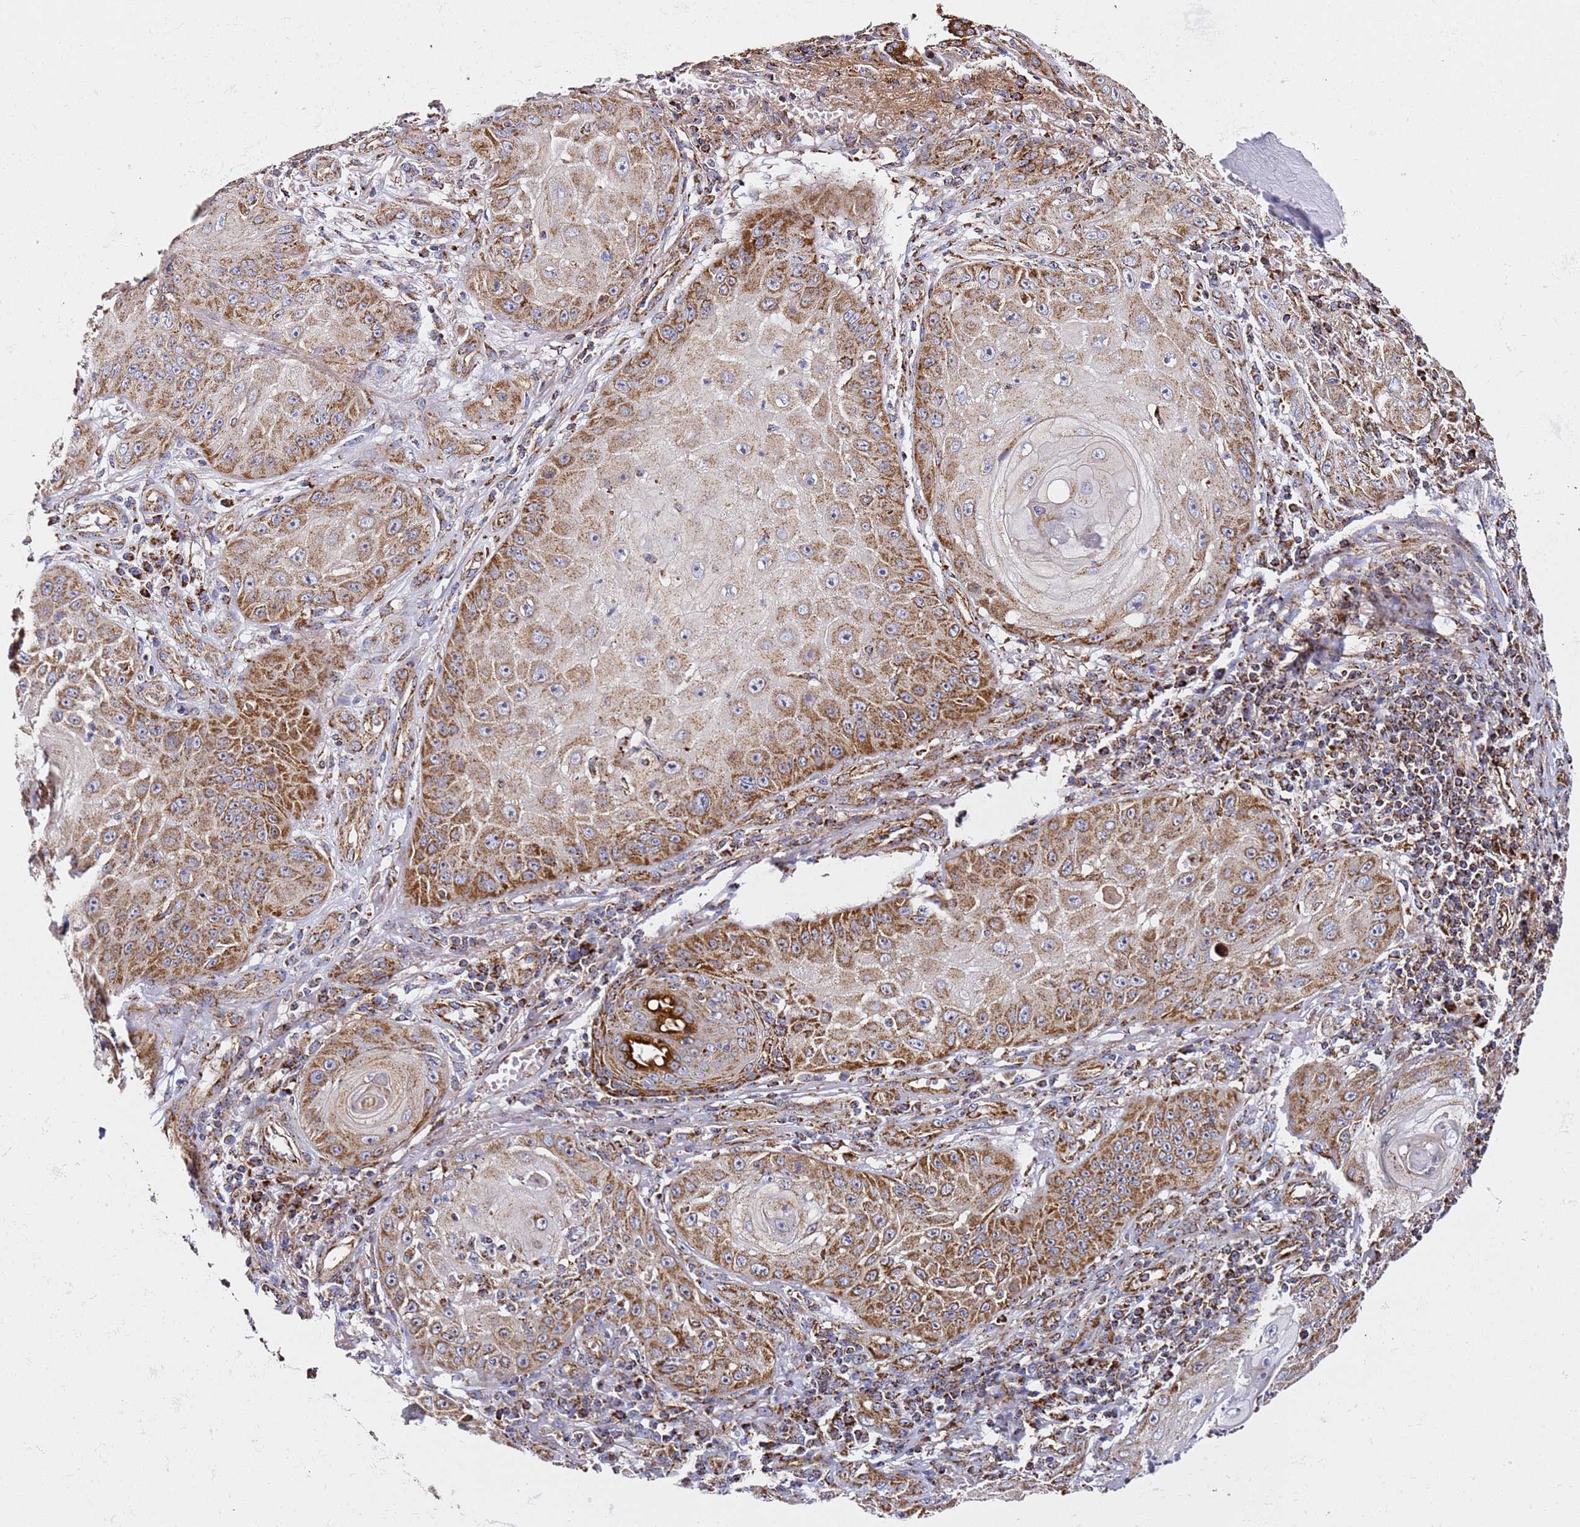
{"staining": {"intensity": "strong", "quantity": "25%-75%", "location": "cytoplasmic/membranous"}, "tissue": "skin cancer", "cell_type": "Tumor cells", "image_type": "cancer", "snomed": [{"axis": "morphology", "description": "Squamous cell carcinoma, NOS"}, {"axis": "topography", "description": "Skin"}], "caption": "Immunohistochemical staining of skin cancer exhibits strong cytoplasmic/membranous protein expression in about 25%-75% of tumor cells.", "gene": "NDUFA3", "patient": {"sex": "male", "age": 70}}